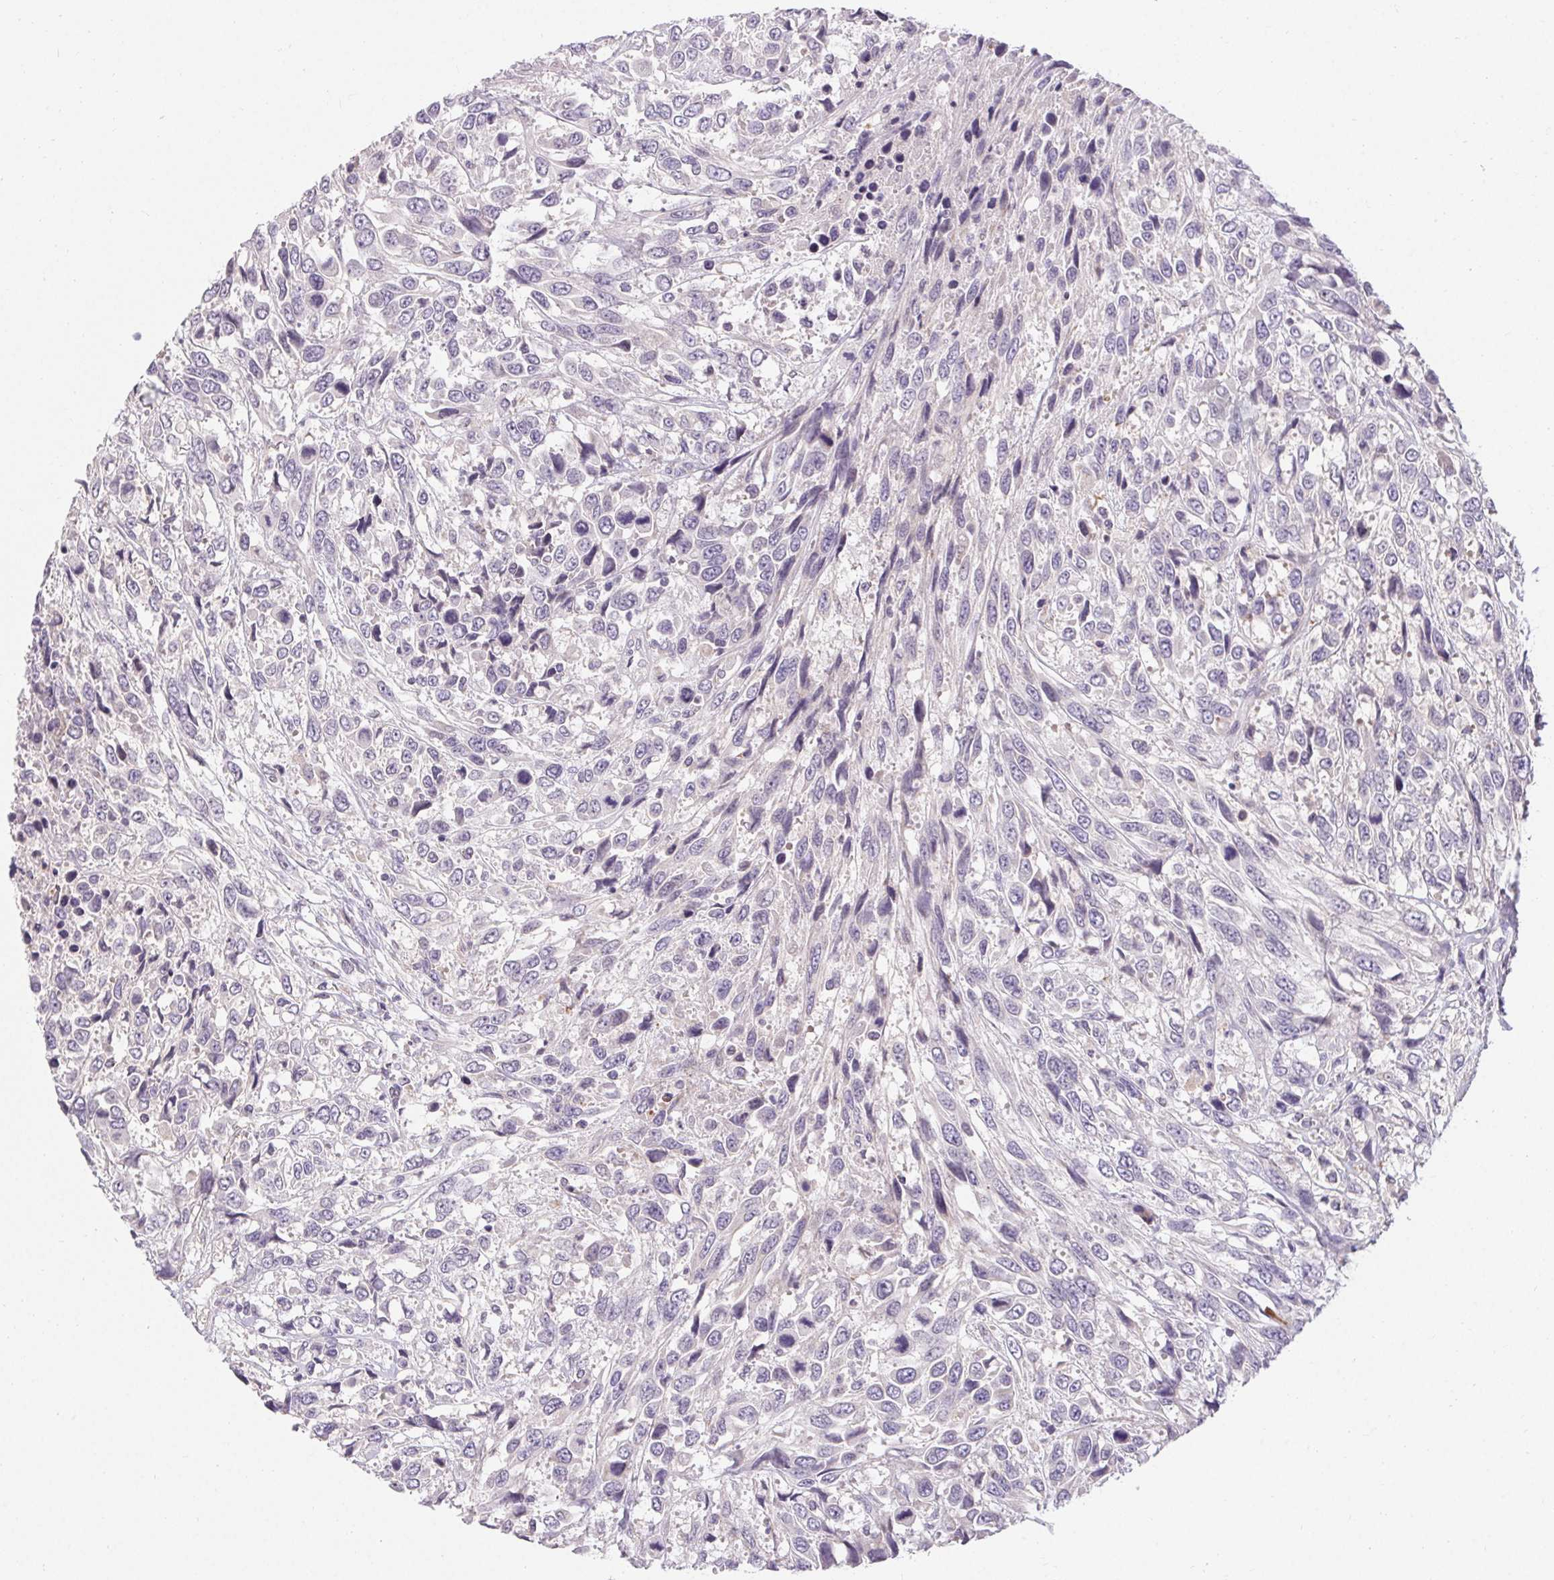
{"staining": {"intensity": "negative", "quantity": "none", "location": "none"}, "tissue": "urothelial cancer", "cell_type": "Tumor cells", "image_type": "cancer", "snomed": [{"axis": "morphology", "description": "Urothelial carcinoma, High grade"}, {"axis": "topography", "description": "Urinary bladder"}], "caption": "DAB (3,3'-diaminobenzidine) immunohistochemical staining of human urothelial cancer exhibits no significant expression in tumor cells.", "gene": "TMEM52B", "patient": {"sex": "female", "age": 70}}